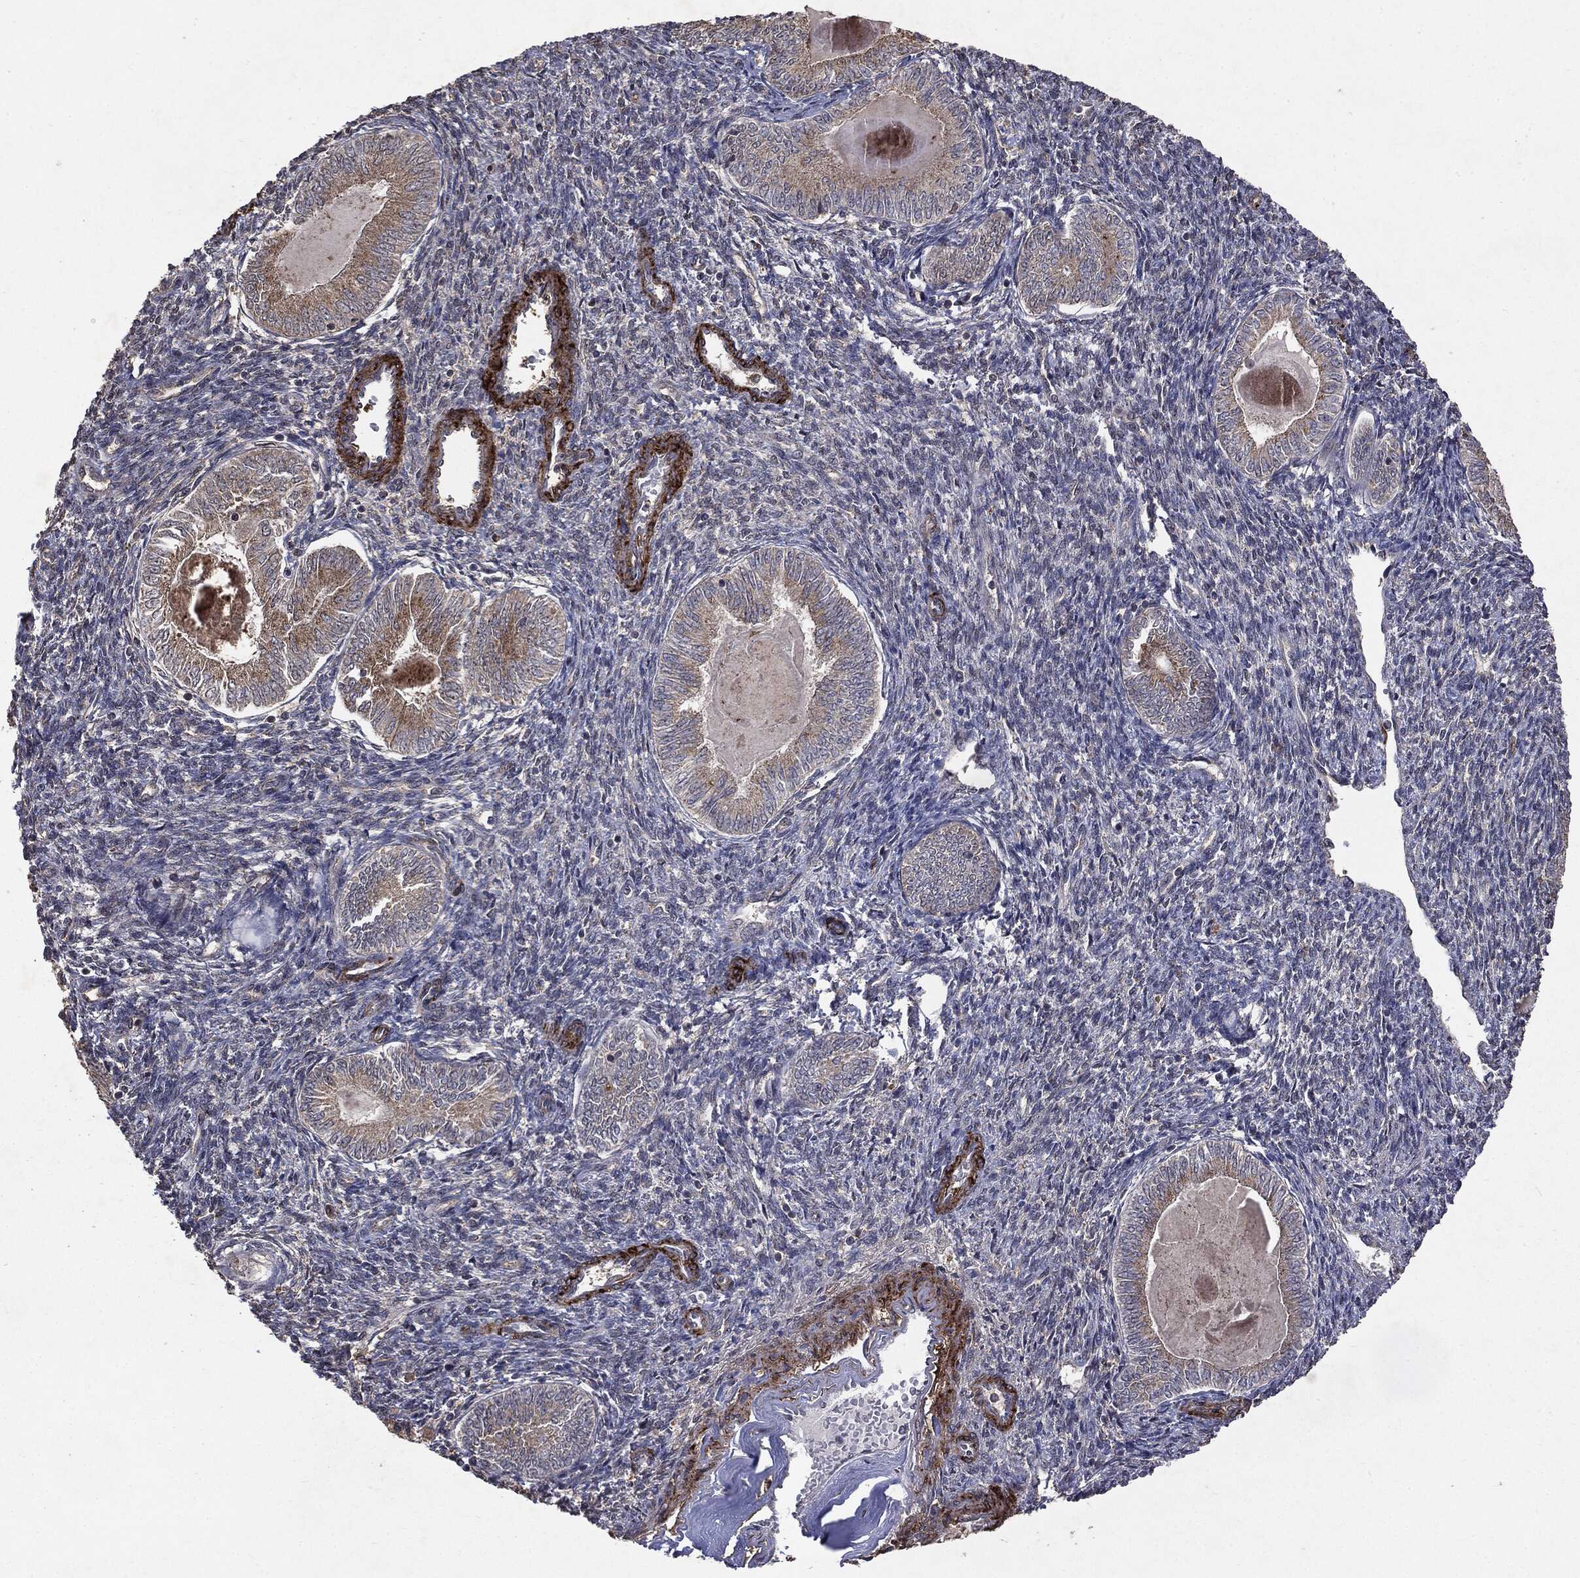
{"staining": {"intensity": "weak", "quantity": "<25%", "location": "cytoplasmic/membranous"}, "tissue": "endometrial cancer", "cell_type": "Tumor cells", "image_type": "cancer", "snomed": [{"axis": "morphology", "description": "Carcinoma, NOS"}, {"axis": "topography", "description": "Uterus"}], "caption": "Human endometrial cancer stained for a protein using immunohistochemistry demonstrates no positivity in tumor cells.", "gene": "PTEN", "patient": {"sex": "female", "age": 76}}